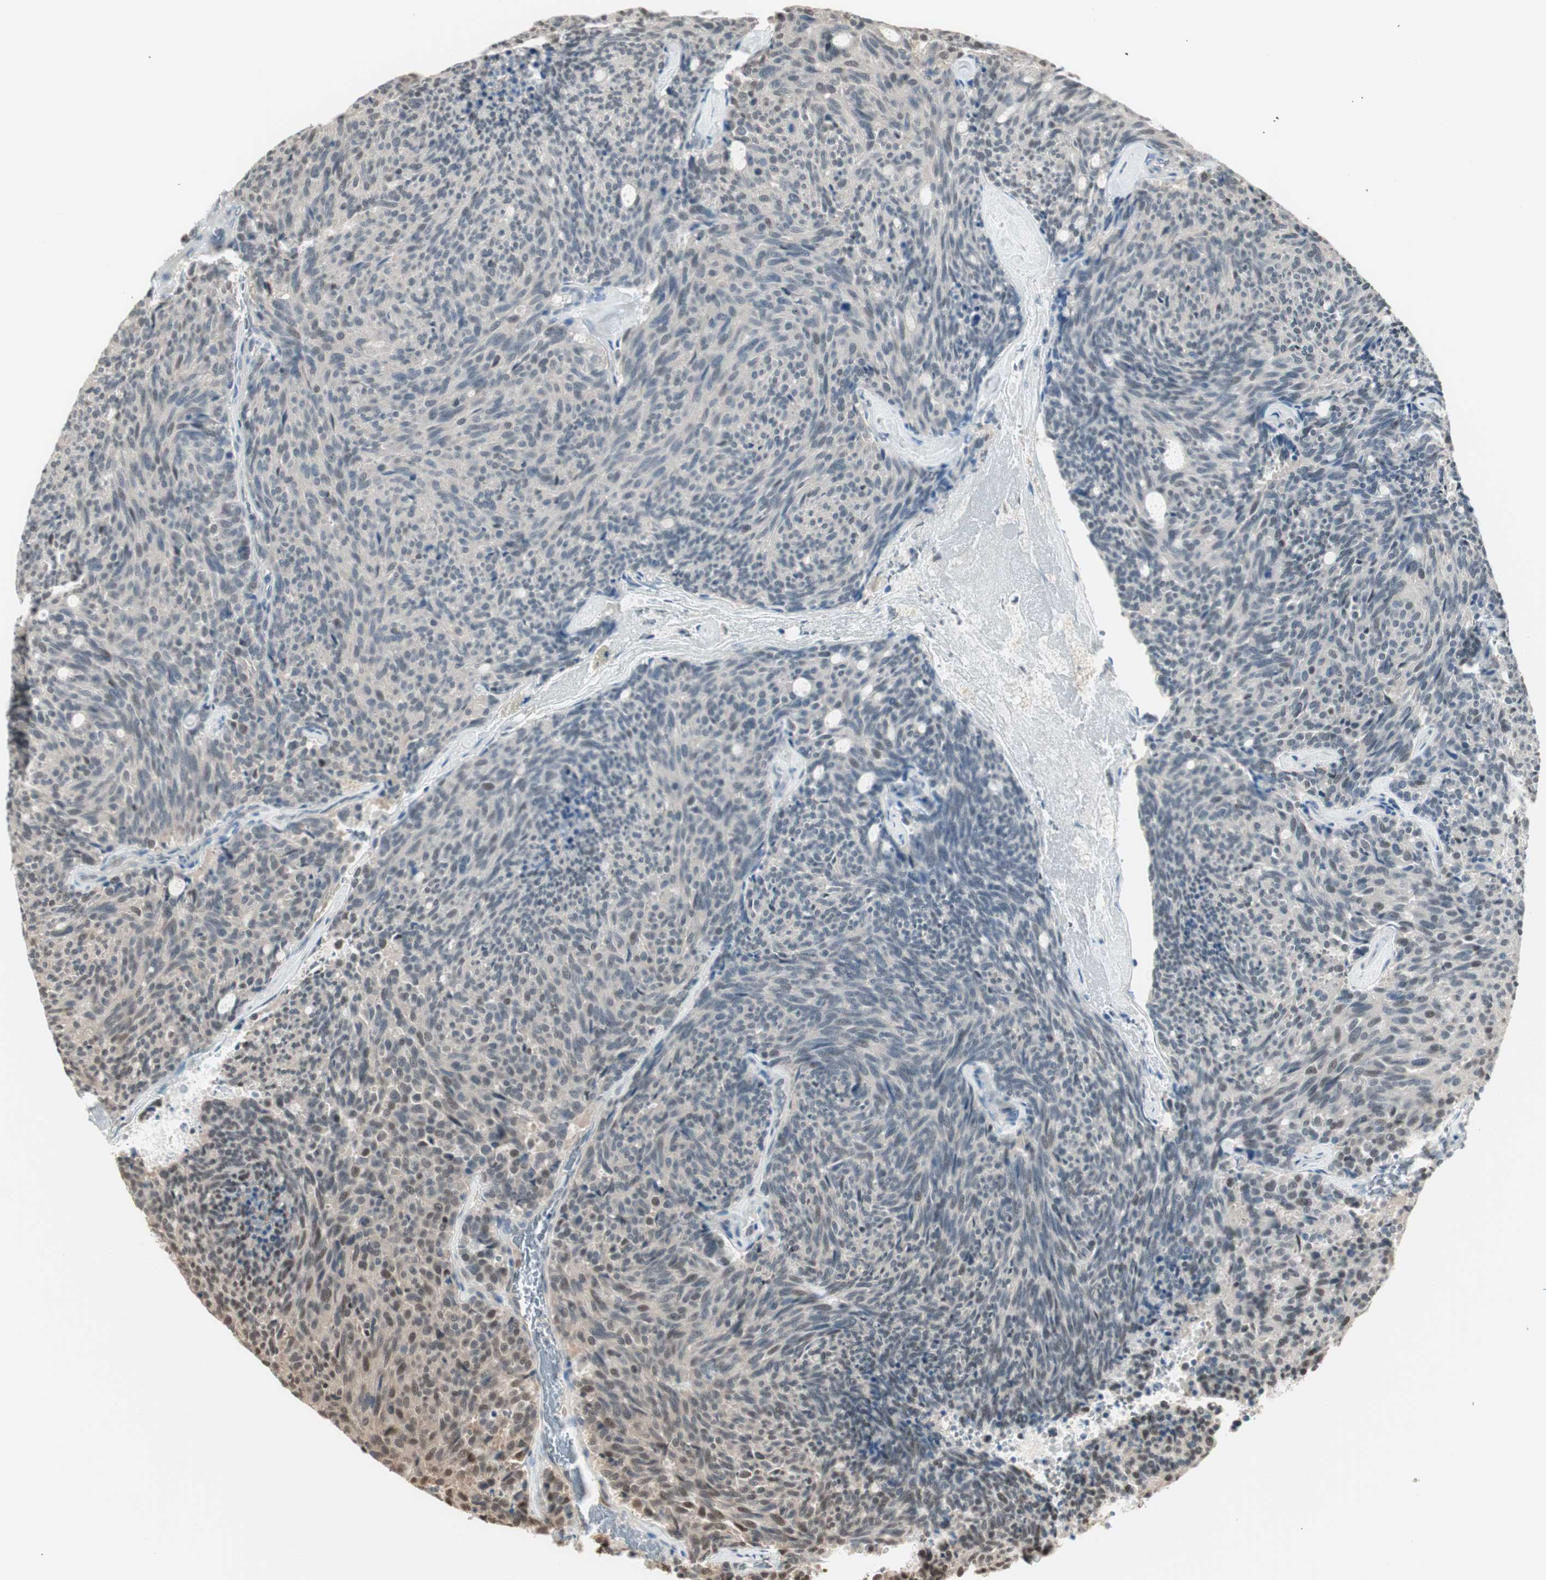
{"staining": {"intensity": "weak", "quantity": "<25%", "location": "nuclear"}, "tissue": "carcinoid", "cell_type": "Tumor cells", "image_type": "cancer", "snomed": [{"axis": "morphology", "description": "Carcinoid, malignant, NOS"}, {"axis": "topography", "description": "Pancreas"}], "caption": "An image of human carcinoid is negative for staining in tumor cells.", "gene": "LONP2", "patient": {"sex": "female", "age": 54}}